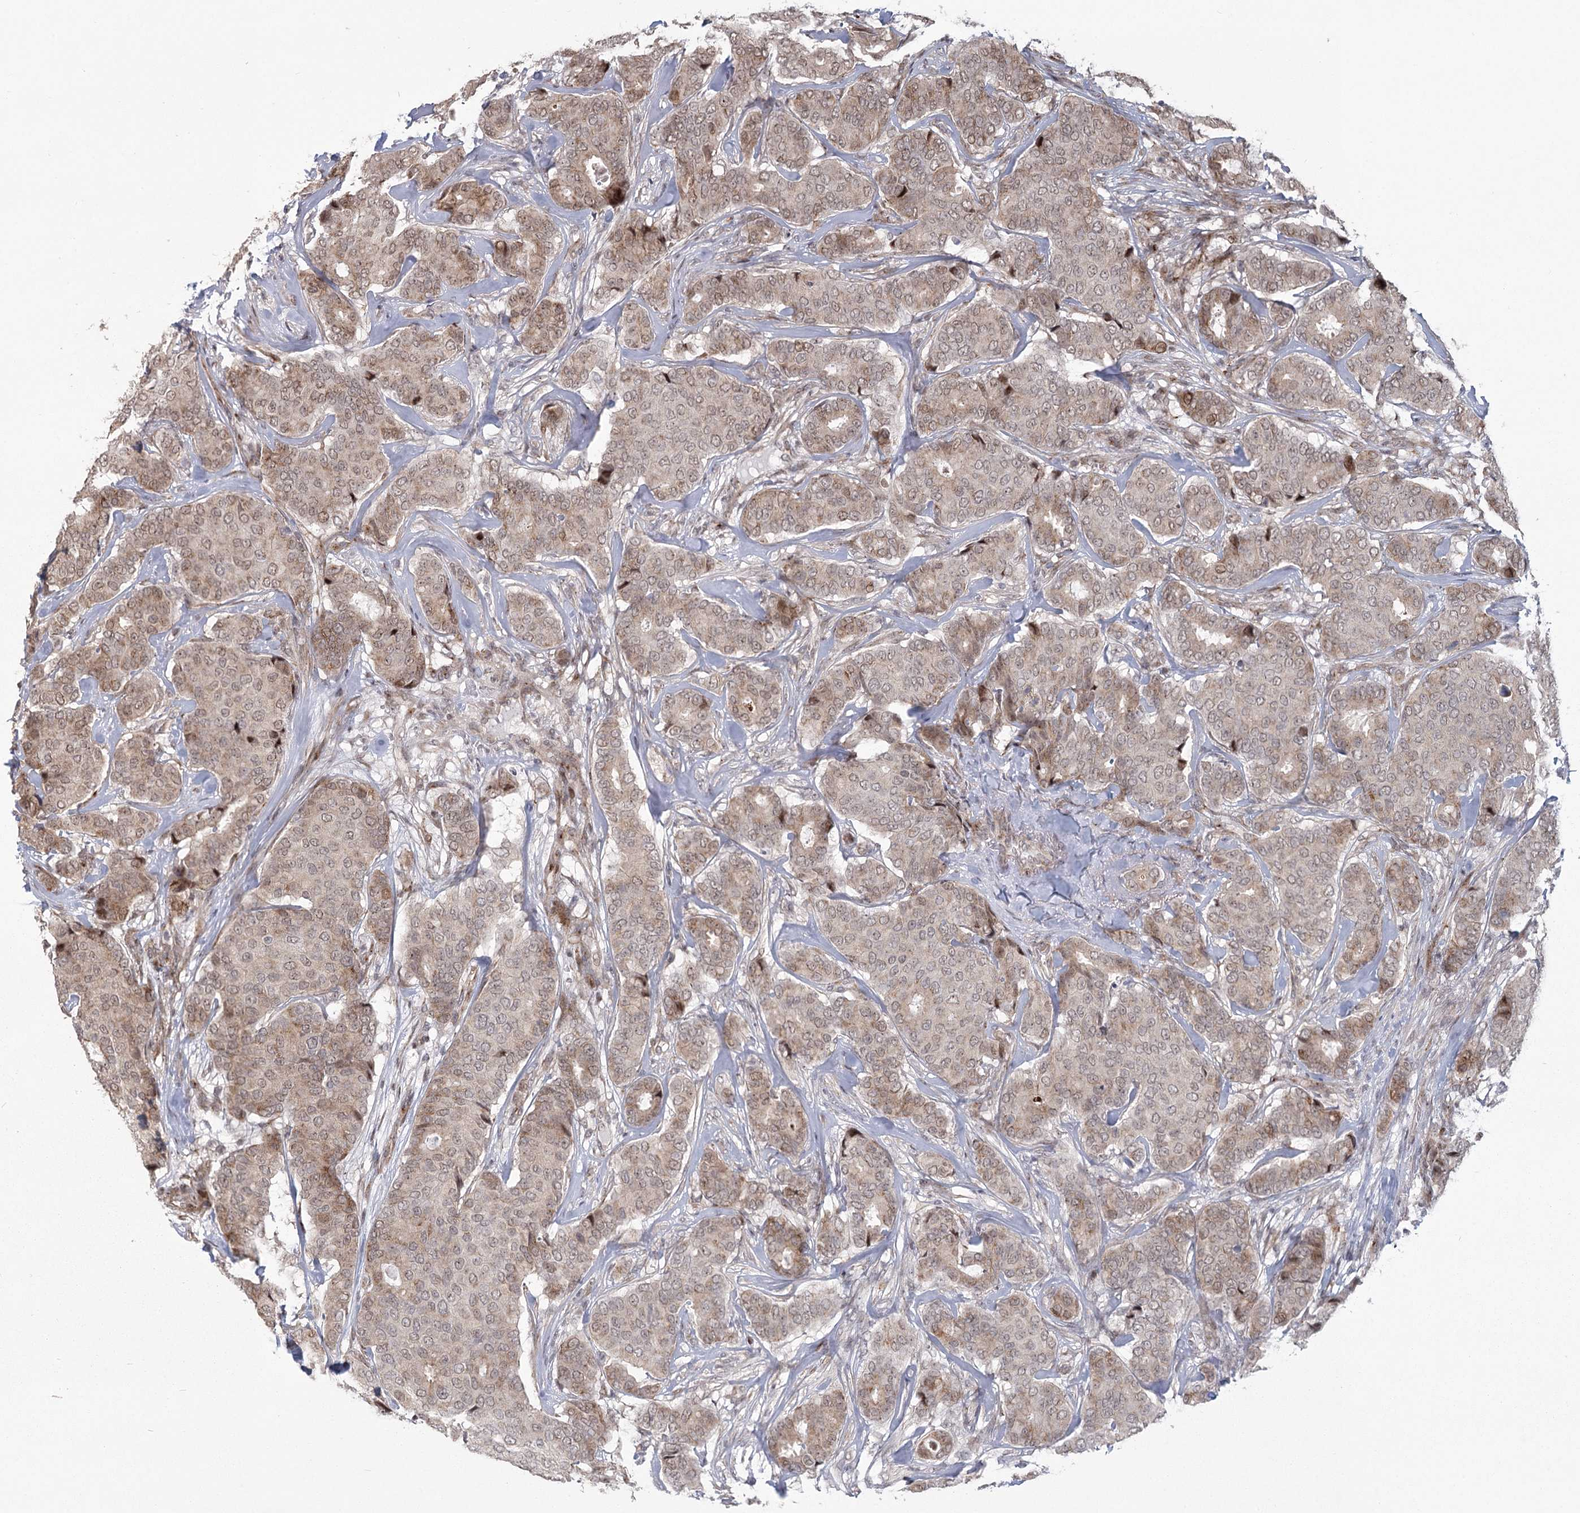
{"staining": {"intensity": "weak", "quantity": "<25%", "location": "nuclear"}, "tissue": "breast cancer", "cell_type": "Tumor cells", "image_type": "cancer", "snomed": [{"axis": "morphology", "description": "Duct carcinoma"}, {"axis": "topography", "description": "Breast"}], "caption": "Tumor cells show no significant staining in breast cancer (intraductal carcinoma). (DAB IHC visualized using brightfield microscopy, high magnification).", "gene": "PARM1", "patient": {"sex": "female", "age": 75}}